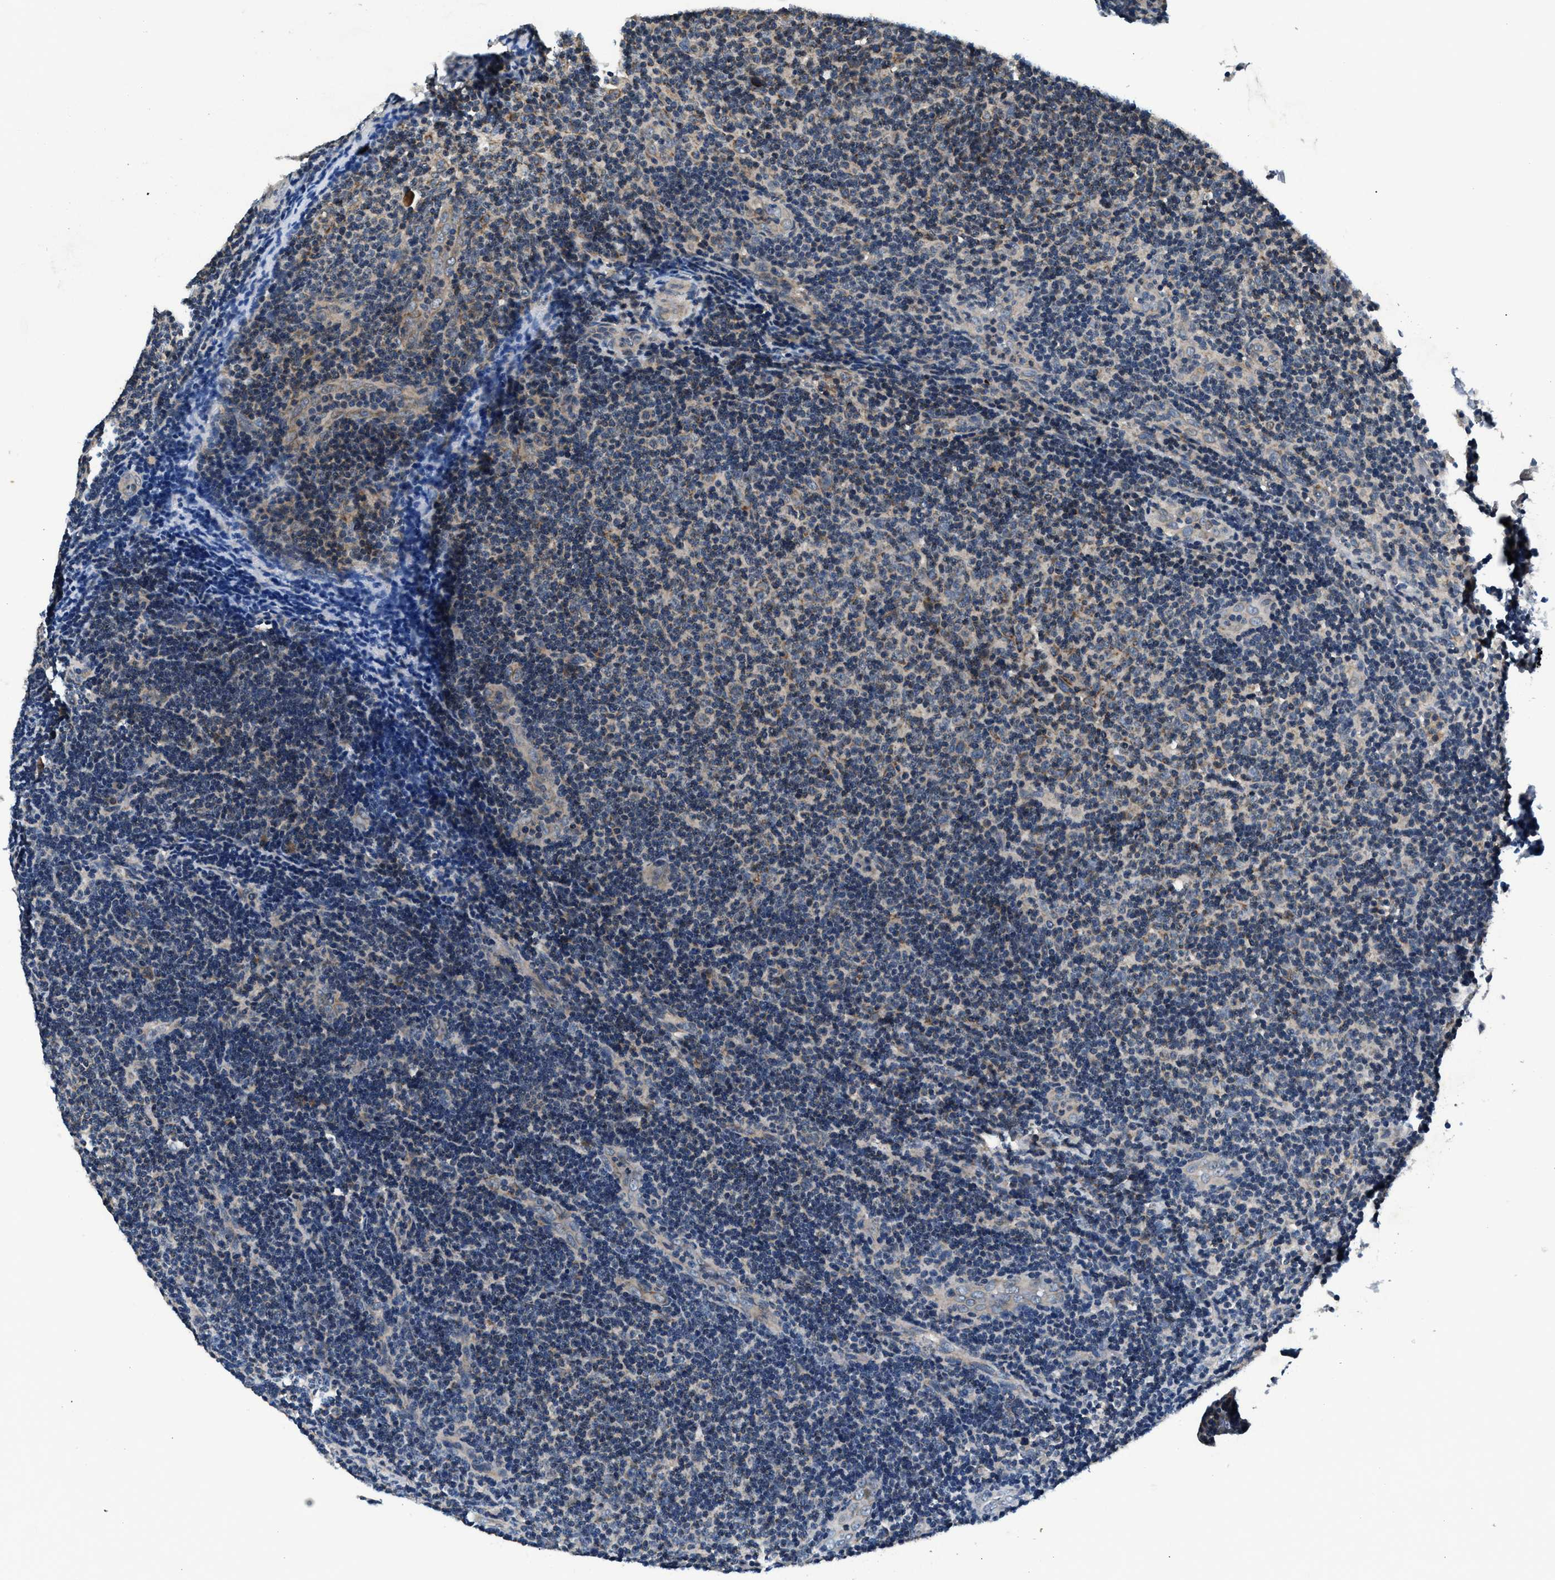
{"staining": {"intensity": "moderate", "quantity": "<25%", "location": "cytoplasmic/membranous"}, "tissue": "lymphoma", "cell_type": "Tumor cells", "image_type": "cancer", "snomed": [{"axis": "morphology", "description": "Malignant lymphoma, non-Hodgkin's type, Low grade"}, {"axis": "topography", "description": "Lymph node"}], "caption": "Lymphoma tissue demonstrates moderate cytoplasmic/membranous expression in about <25% of tumor cells", "gene": "IMMT", "patient": {"sex": "male", "age": 83}}